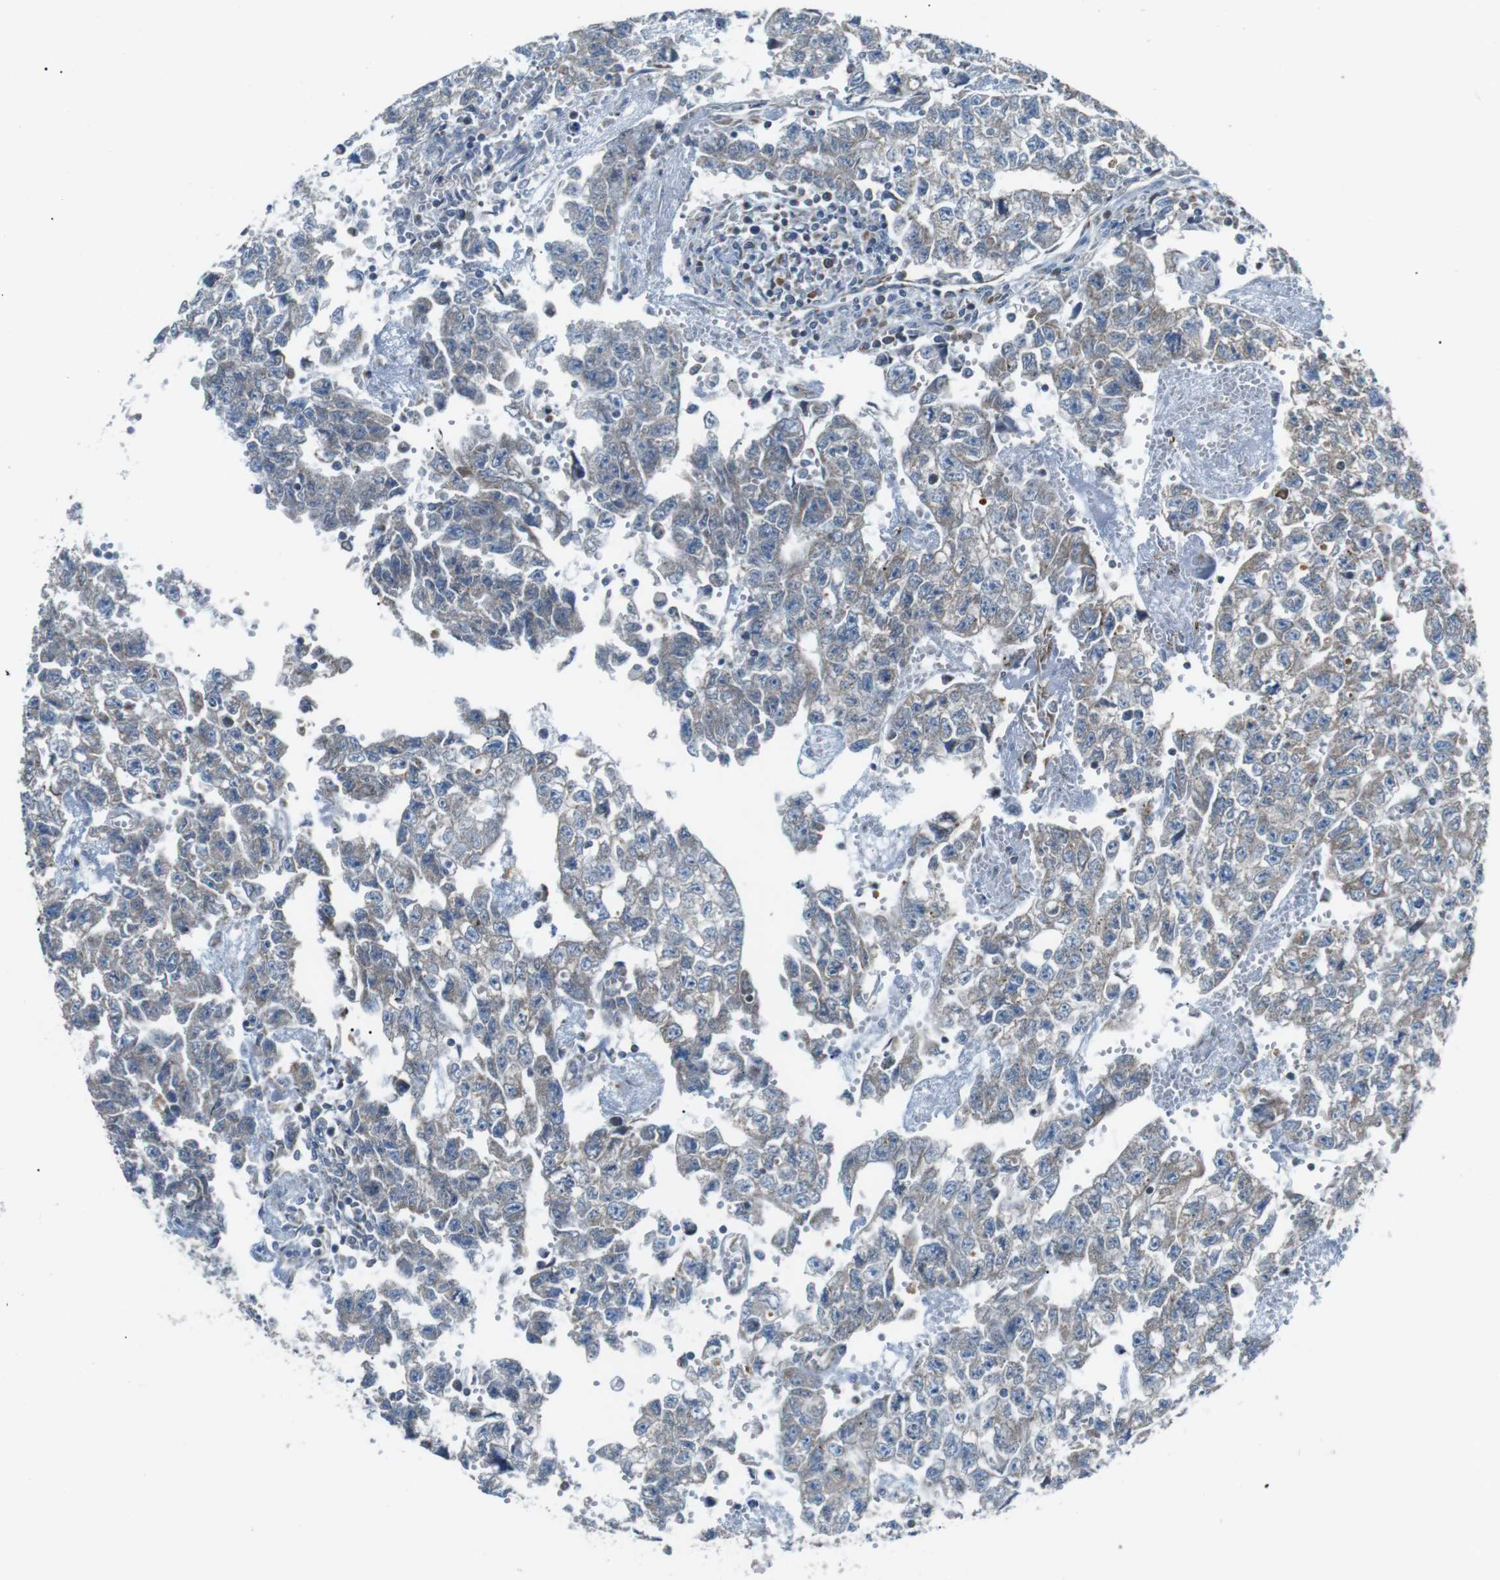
{"staining": {"intensity": "weak", "quantity": "<25%", "location": "cytoplasmic/membranous"}, "tissue": "testis cancer", "cell_type": "Tumor cells", "image_type": "cancer", "snomed": [{"axis": "morphology", "description": "Seminoma, NOS"}, {"axis": "morphology", "description": "Carcinoma, Embryonal, NOS"}, {"axis": "topography", "description": "Testis"}], "caption": "A micrograph of human testis cancer (seminoma) is negative for staining in tumor cells. (DAB immunohistochemistry, high magnification).", "gene": "CISD2", "patient": {"sex": "male", "age": 38}}